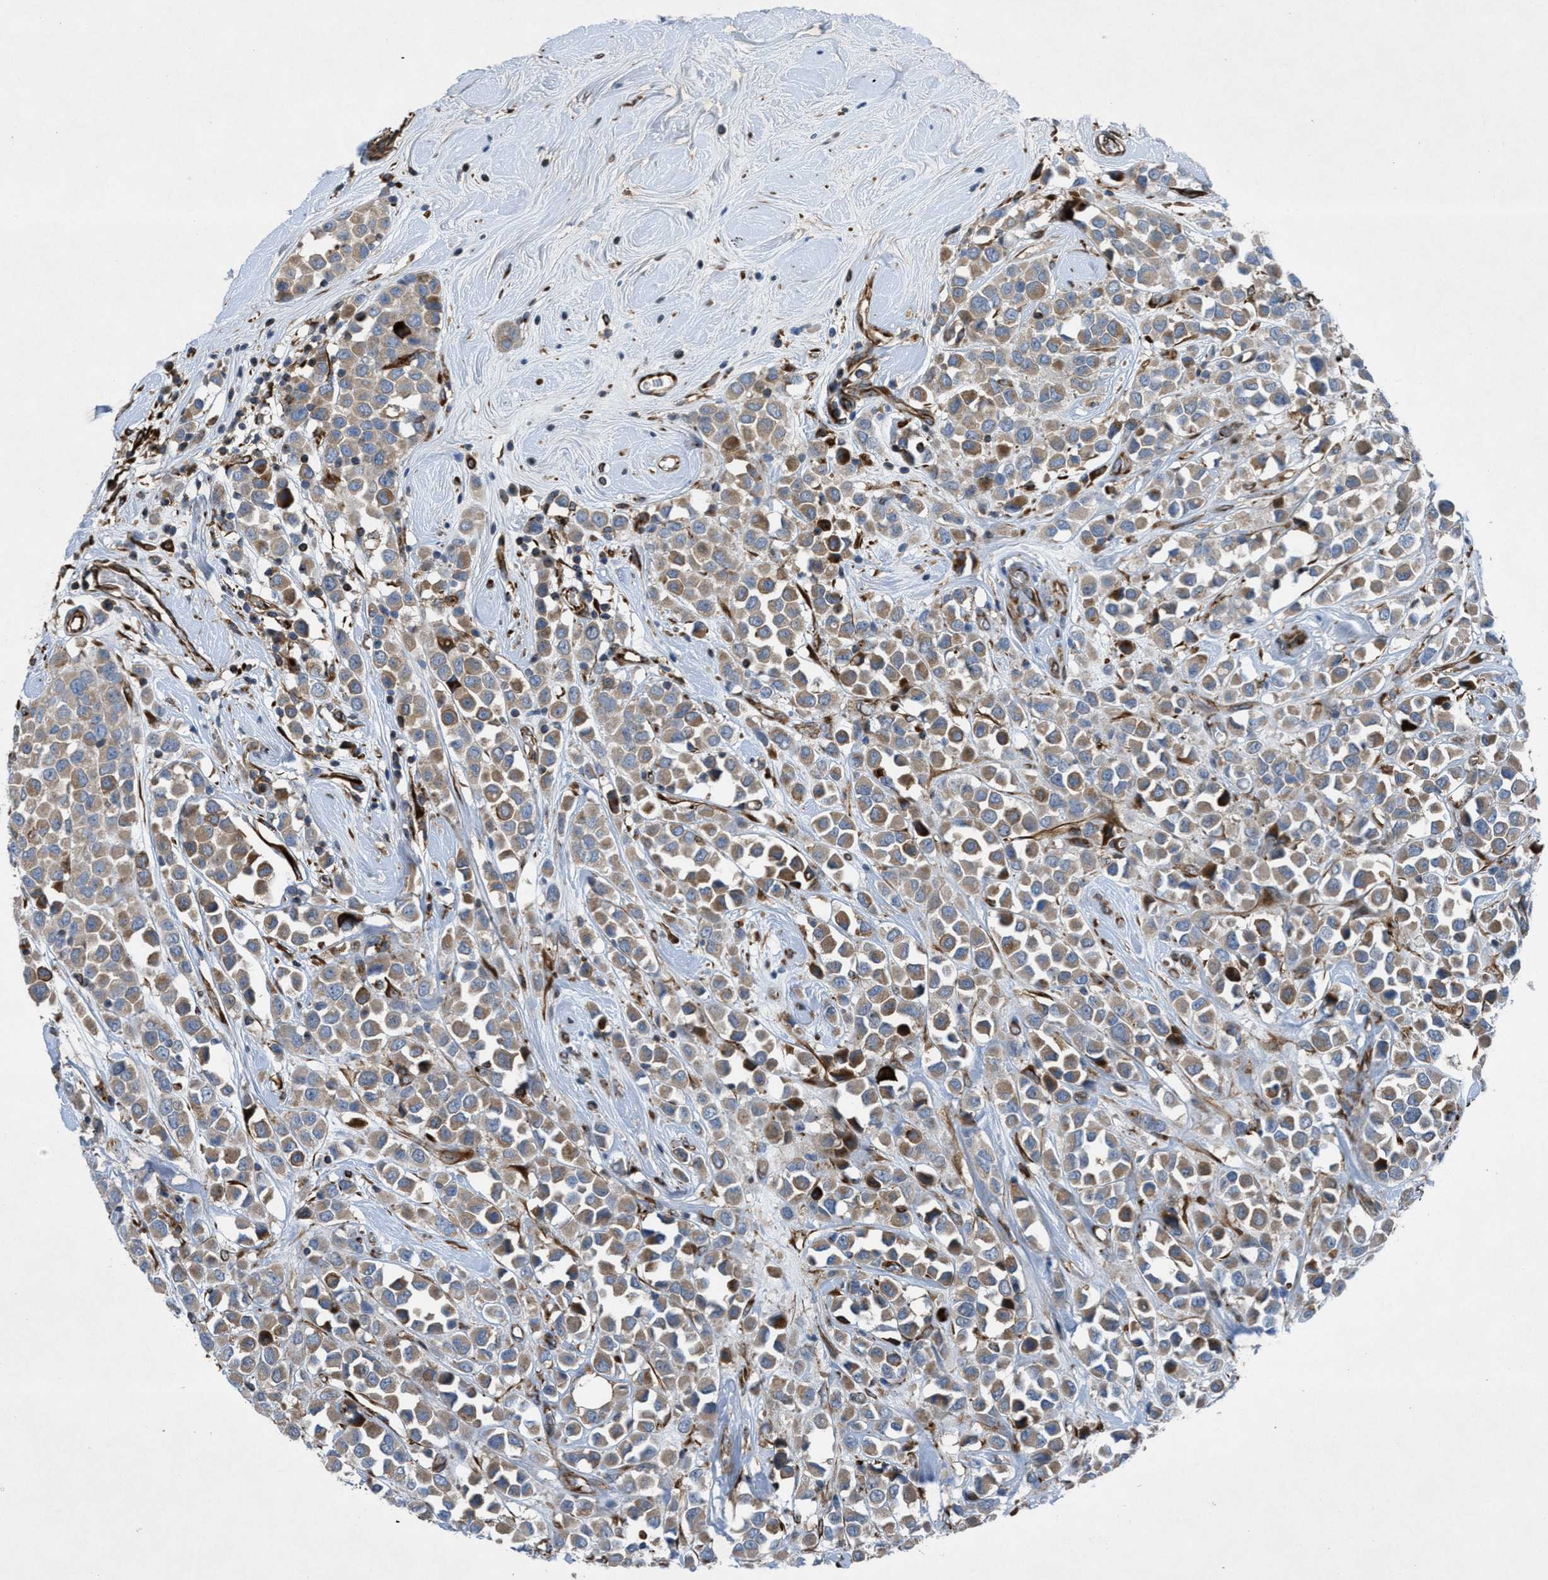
{"staining": {"intensity": "moderate", "quantity": ">75%", "location": "cytoplasmic/membranous"}, "tissue": "breast cancer", "cell_type": "Tumor cells", "image_type": "cancer", "snomed": [{"axis": "morphology", "description": "Duct carcinoma"}, {"axis": "topography", "description": "Breast"}], "caption": "Breast cancer was stained to show a protein in brown. There is medium levels of moderate cytoplasmic/membranous positivity in approximately >75% of tumor cells. Using DAB (3,3'-diaminobenzidine) (brown) and hematoxylin (blue) stains, captured at high magnification using brightfield microscopy.", "gene": "SLC6A9", "patient": {"sex": "female", "age": 61}}